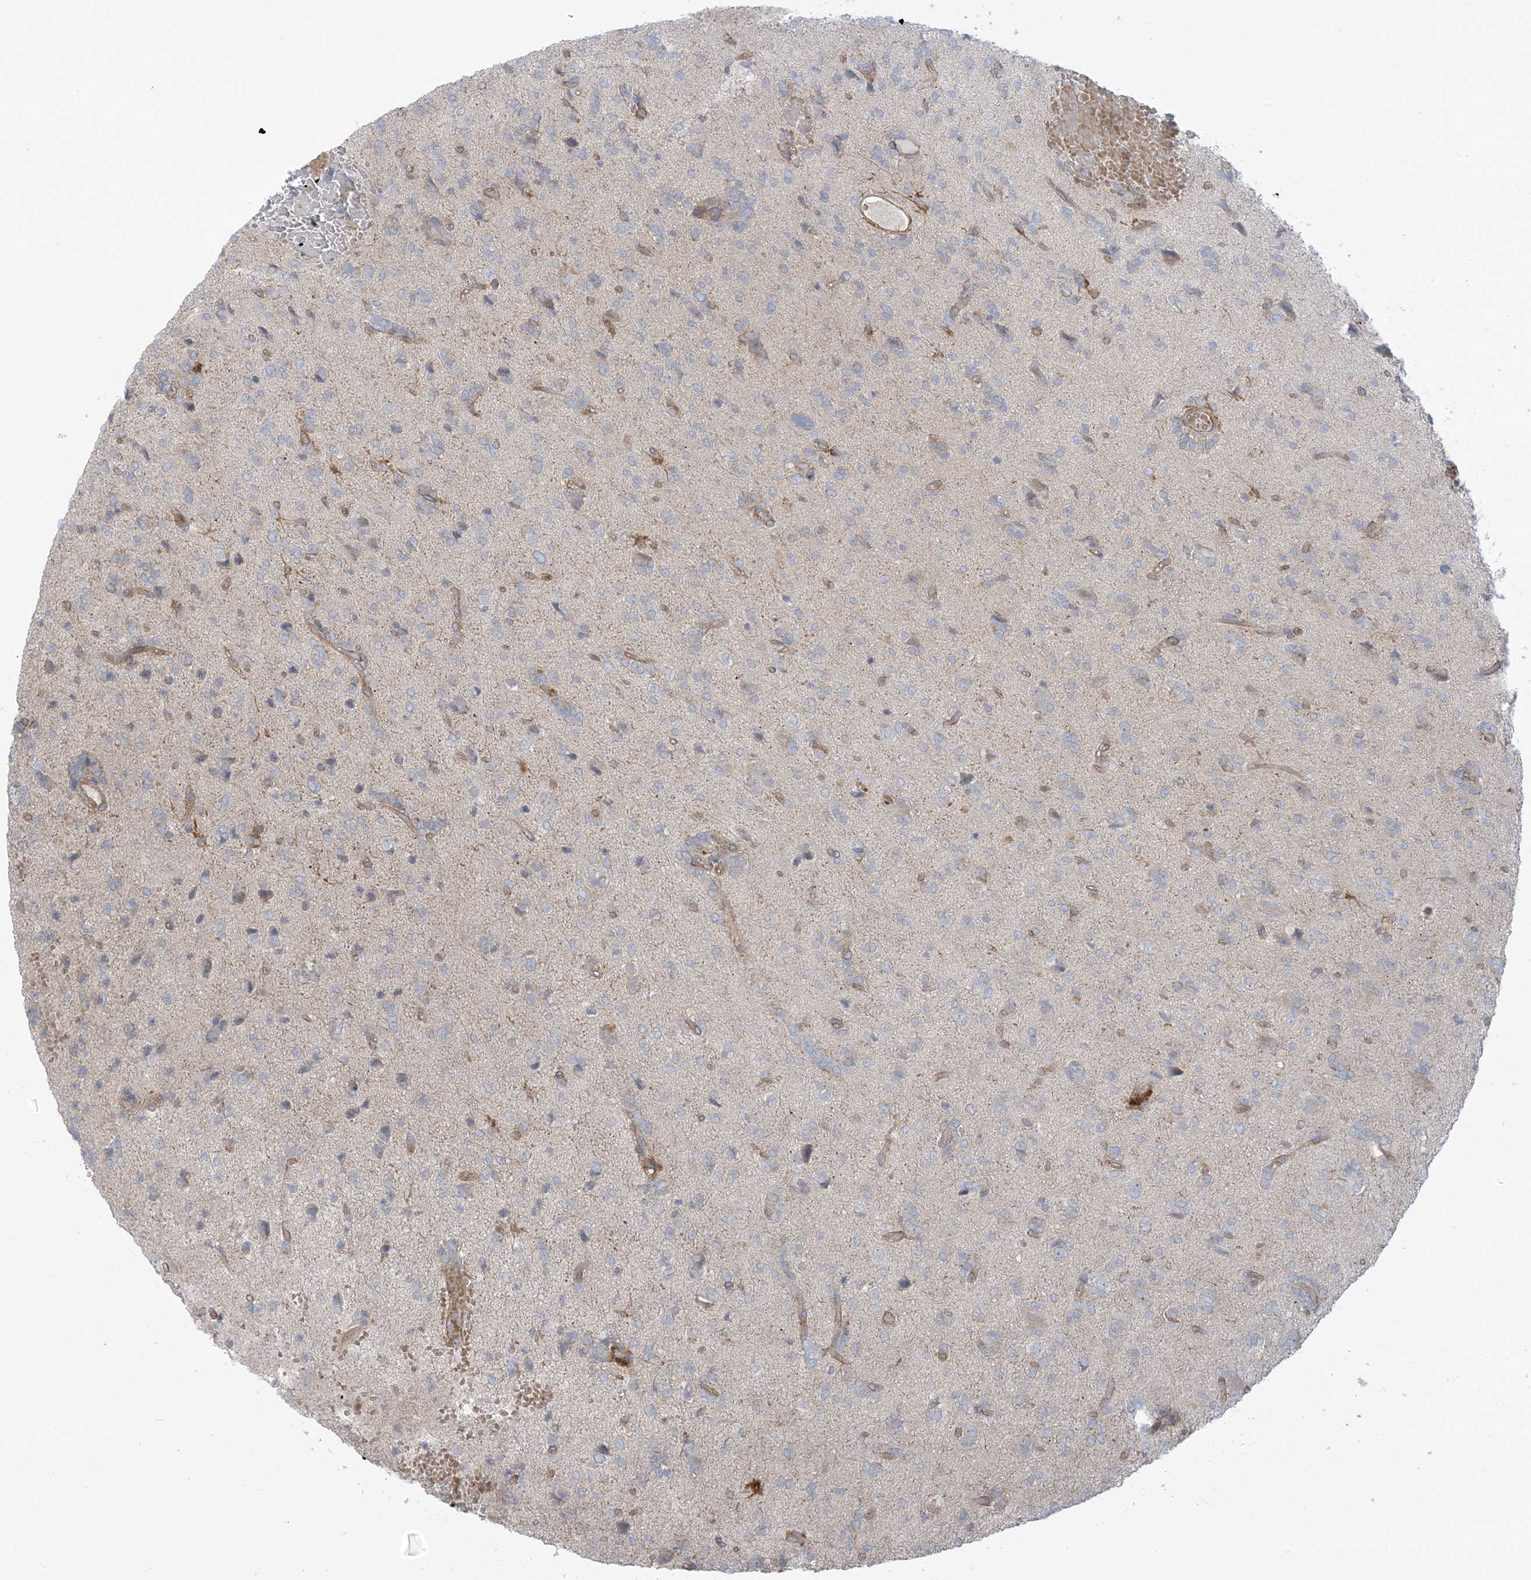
{"staining": {"intensity": "negative", "quantity": "none", "location": "none"}, "tissue": "glioma", "cell_type": "Tumor cells", "image_type": "cancer", "snomed": [{"axis": "morphology", "description": "Glioma, malignant, High grade"}, {"axis": "topography", "description": "Brain"}], "caption": "This is a photomicrograph of immunohistochemistry staining of malignant glioma (high-grade), which shows no positivity in tumor cells.", "gene": "ICMT", "patient": {"sex": "female", "age": 59}}